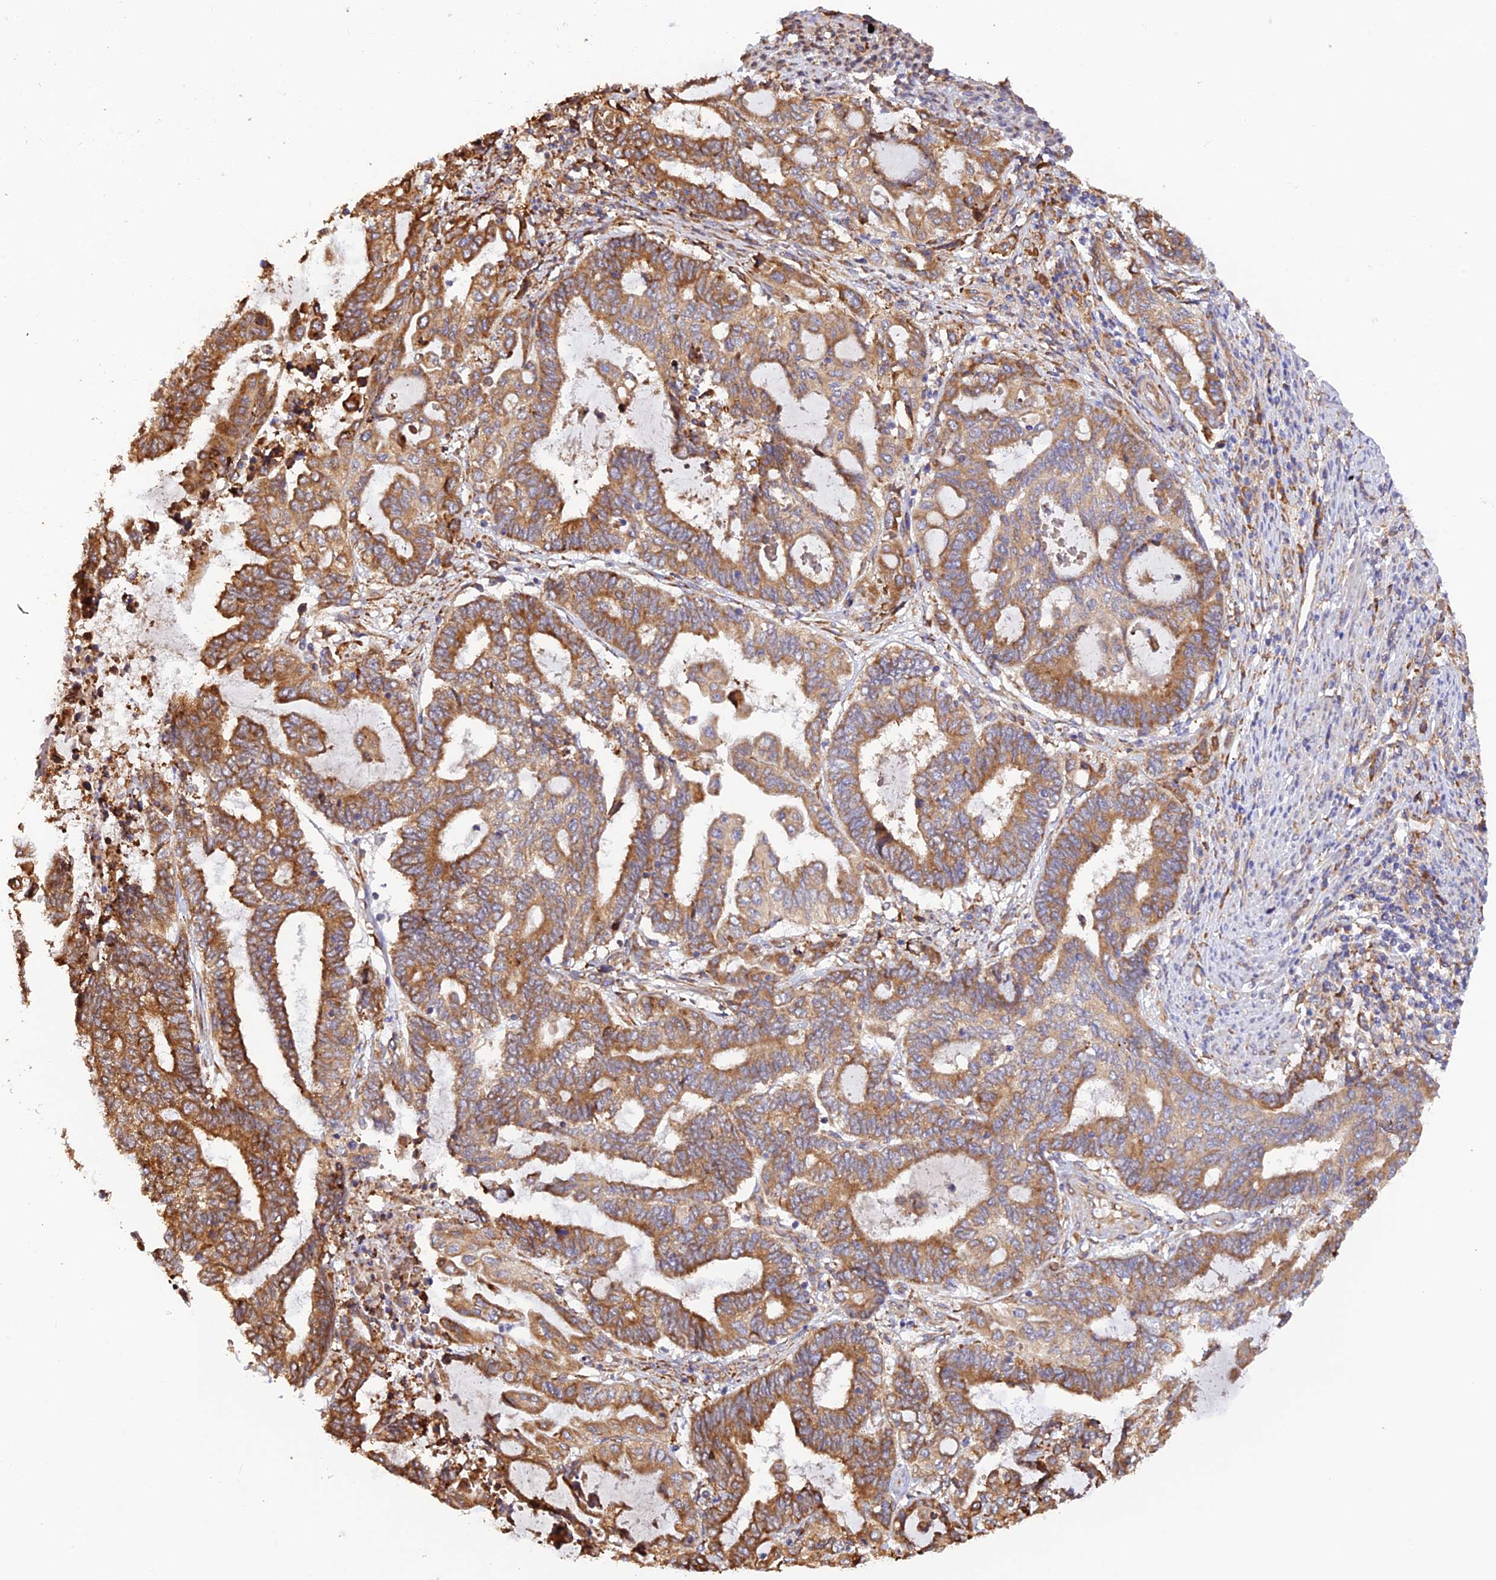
{"staining": {"intensity": "moderate", "quantity": ">75%", "location": "cytoplasmic/membranous"}, "tissue": "endometrial cancer", "cell_type": "Tumor cells", "image_type": "cancer", "snomed": [{"axis": "morphology", "description": "Adenocarcinoma, NOS"}, {"axis": "topography", "description": "Uterus"}, {"axis": "topography", "description": "Endometrium"}], "caption": "Human adenocarcinoma (endometrial) stained with a protein marker reveals moderate staining in tumor cells.", "gene": "RPL5", "patient": {"sex": "female", "age": 70}}